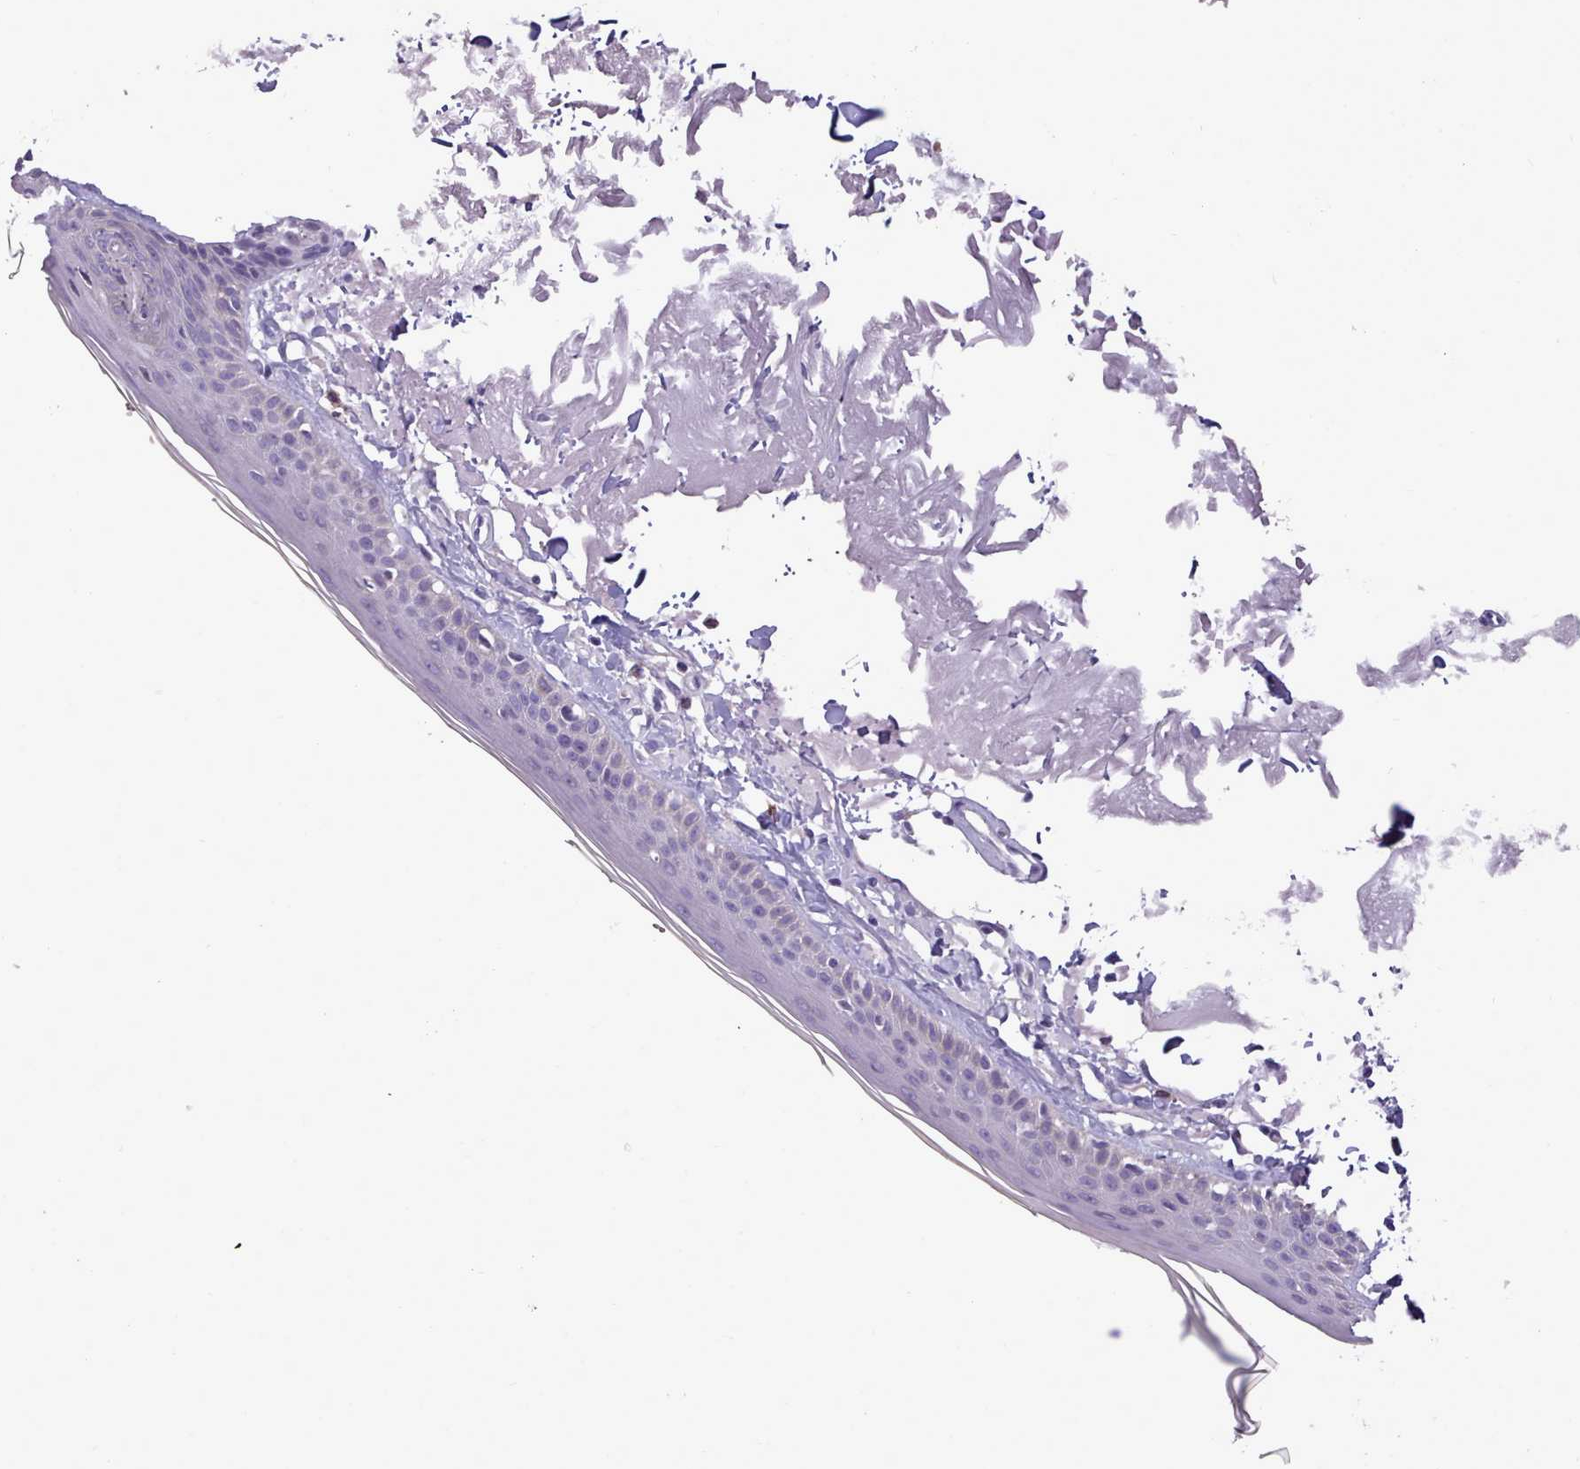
{"staining": {"intensity": "negative", "quantity": "none", "location": "none"}, "tissue": "skin", "cell_type": "Fibroblasts", "image_type": "normal", "snomed": [{"axis": "morphology", "description": "Normal tissue, NOS"}, {"axis": "topography", "description": "Skin"}, {"axis": "topography", "description": "Skeletal muscle"}], "caption": "Protein analysis of normal skin displays no significant staining in fibroblasts. The staining is performed using DAB brown chromogen with nuclei counter-stained in using hematoxylin.", "gene": "KCTD16", "patient": {"sex": "male", "age": 83}}